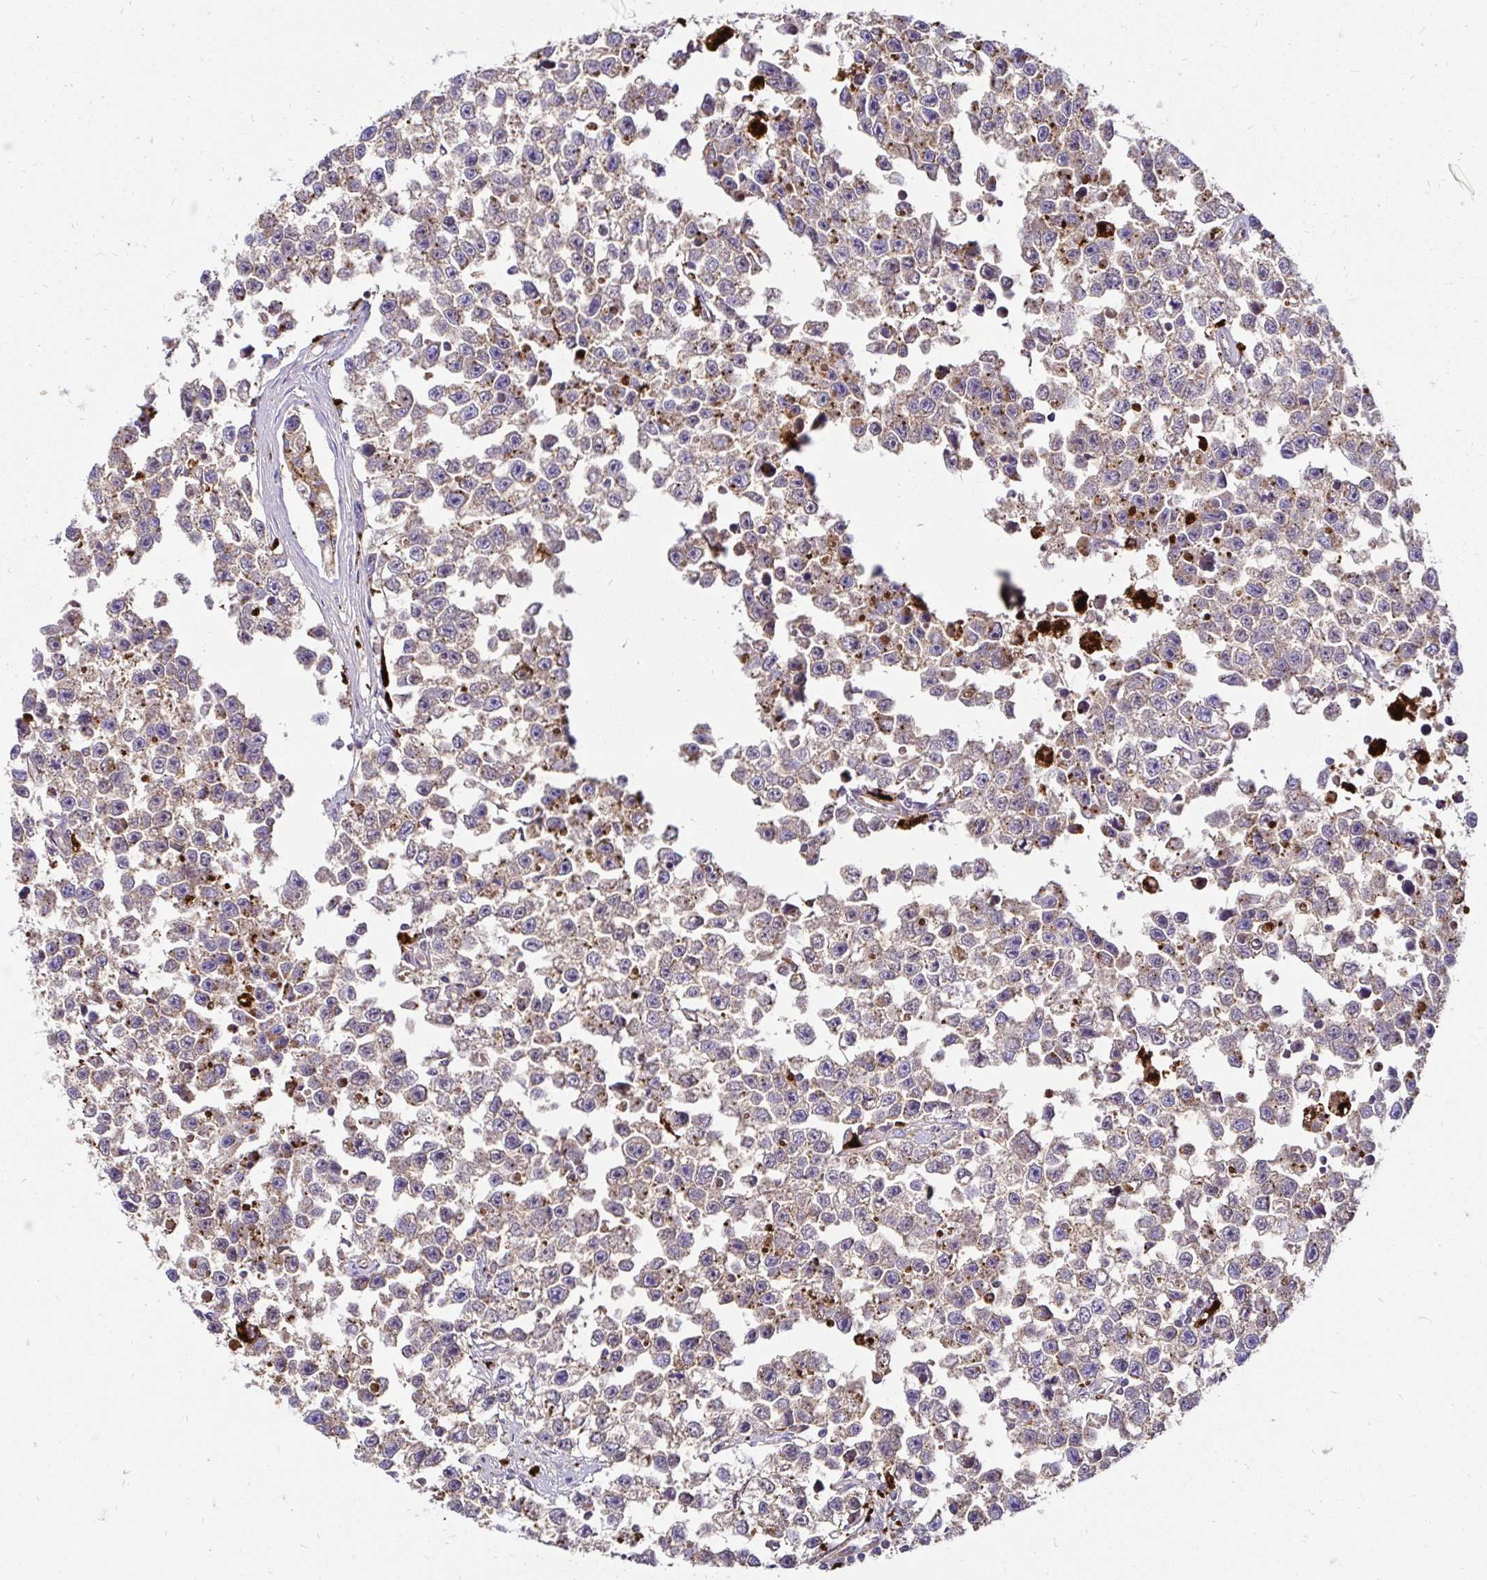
{"staining": {"intensity": "moderate", "quantity": "<25%", "location": "cytoplasmic/membranous"}, "tissue": "testis cancer", "cell_type": "Tumor cells", "image_type": "cancer", "snomed": [{"axis": "morphology", "description": "Seminoma, NOS"}, {"axis": "topography", "description": "Testis"}], "caption": "Protein staining reveals moderate cytoplasmic/membranous positivity in about <25% of tumor cells in testis cancer (seminoma).", "gene": "FUCA1", "patient": {"sex": "male", "age": 26}}